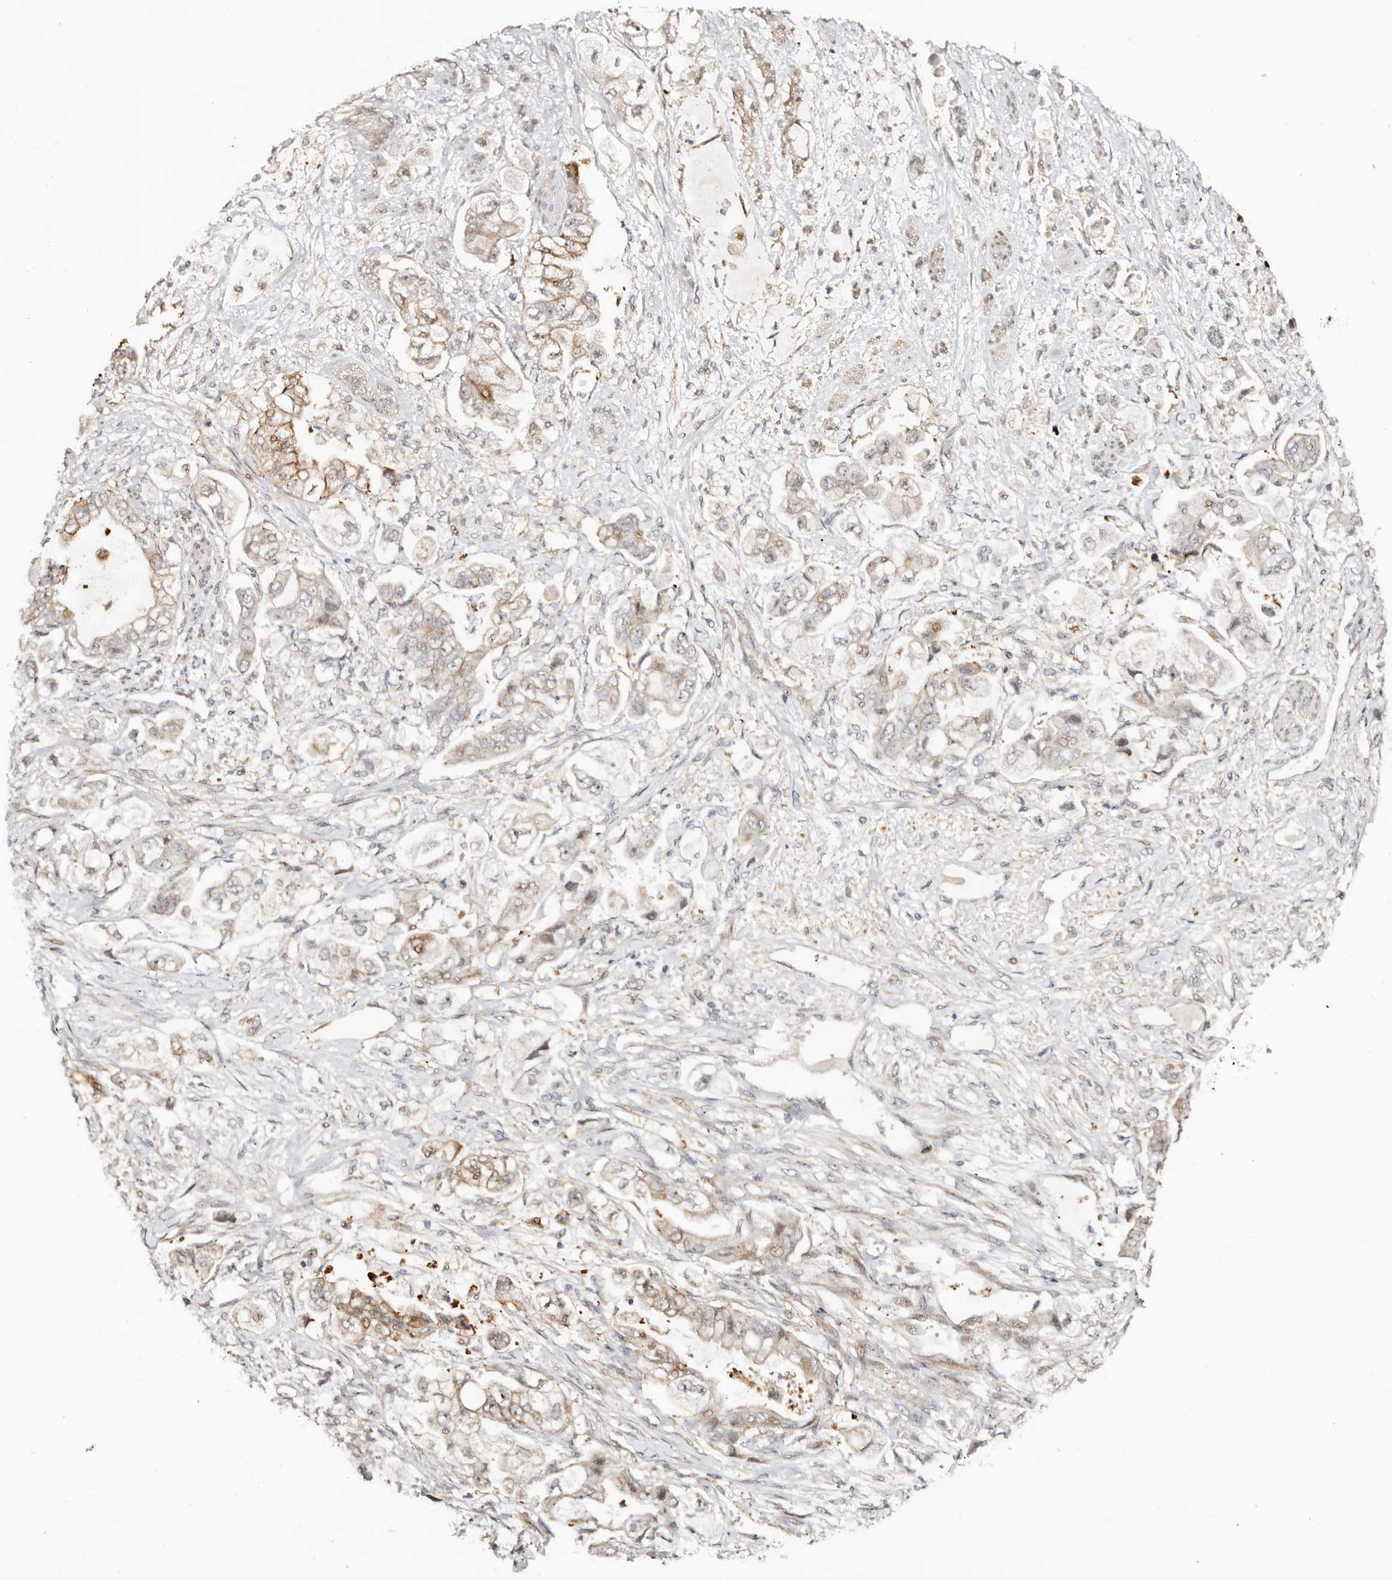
{"staining": {"intensity": "moderate", "quantity": "<25%", "location": "cytoplasmic/membranous"}, "tissue": "stomach cancer", "cell_type": "Tumor cells", "image_type": "cancer", "snomed": [{"axis": "morphology", "description": "Adenocarcinoma, NOS"}, {"axis": "topography", "description": "Stomach"}], "caption": "This micrograph exhibits stomach cancer stained with IHC to label a protein in brown. The cytoplasmic/membranous of tumor cells show moderate positivity for the protein. Nuclei are counter-stained blue.", "gene": "ODF2L", "patient": {"sex": "male", "age": 62}}